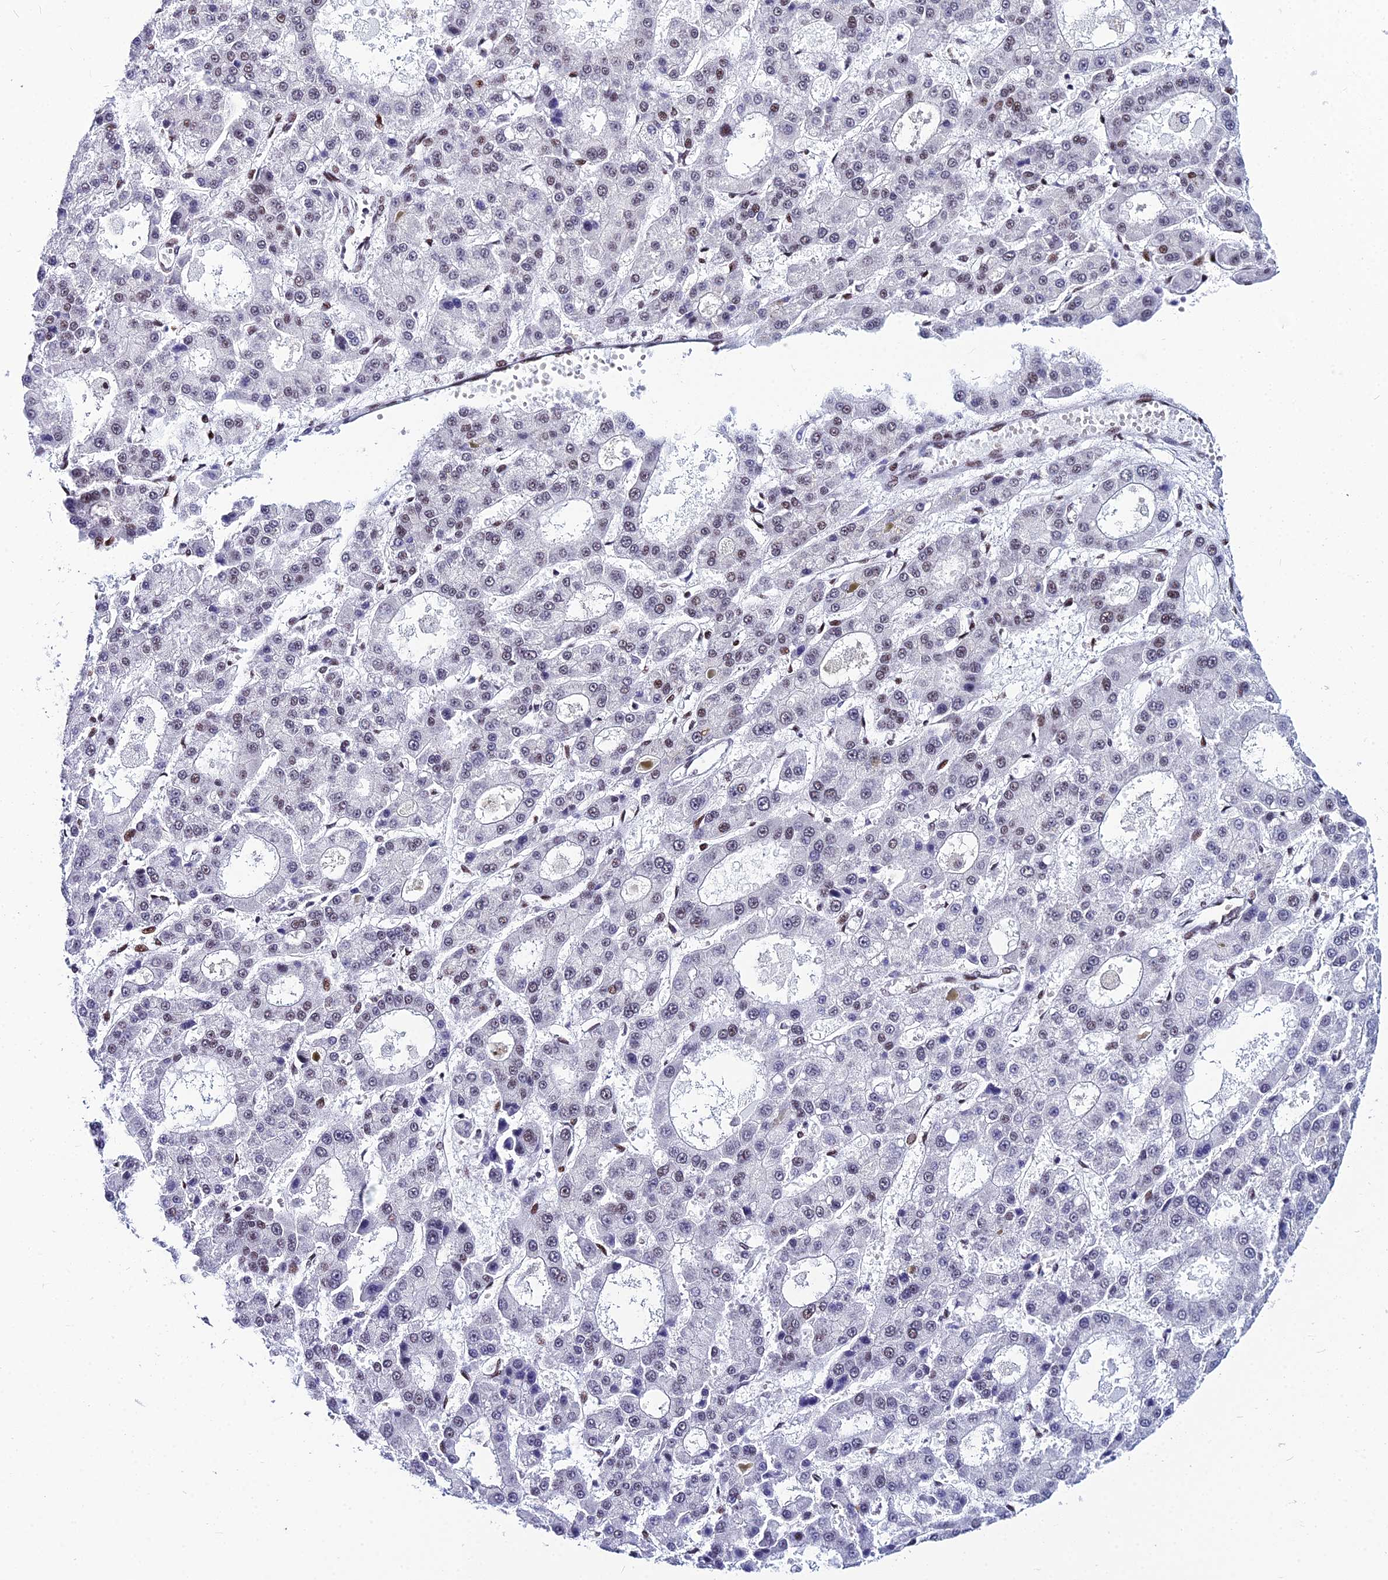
{"staining": {"intensity": "moderate", "quantity": "<25%", "location": "nuclear"}, "tissue": "liver cancer", "cell_type": "Tumor cells", "image_type": "cancer", "snomed": [{"axis": "morphology", "description": "Carcinoma, Hepatocellular, NOS"}, {"axis": "topography", "description": "Liver"}], "caption": "An immunohistochemistry (IHC) photomicrograph of neoplastic tissue is shown. Protein staining in brown shows moderate nuclear positivity in liver cancer (hepatocellular carcinoma) within tumor cells. (brown staining indicates protein expression, while blue staining denotes nuclei).", "gene": "HNRNPH1", "patient": {"sex": "male", "age": 70}}